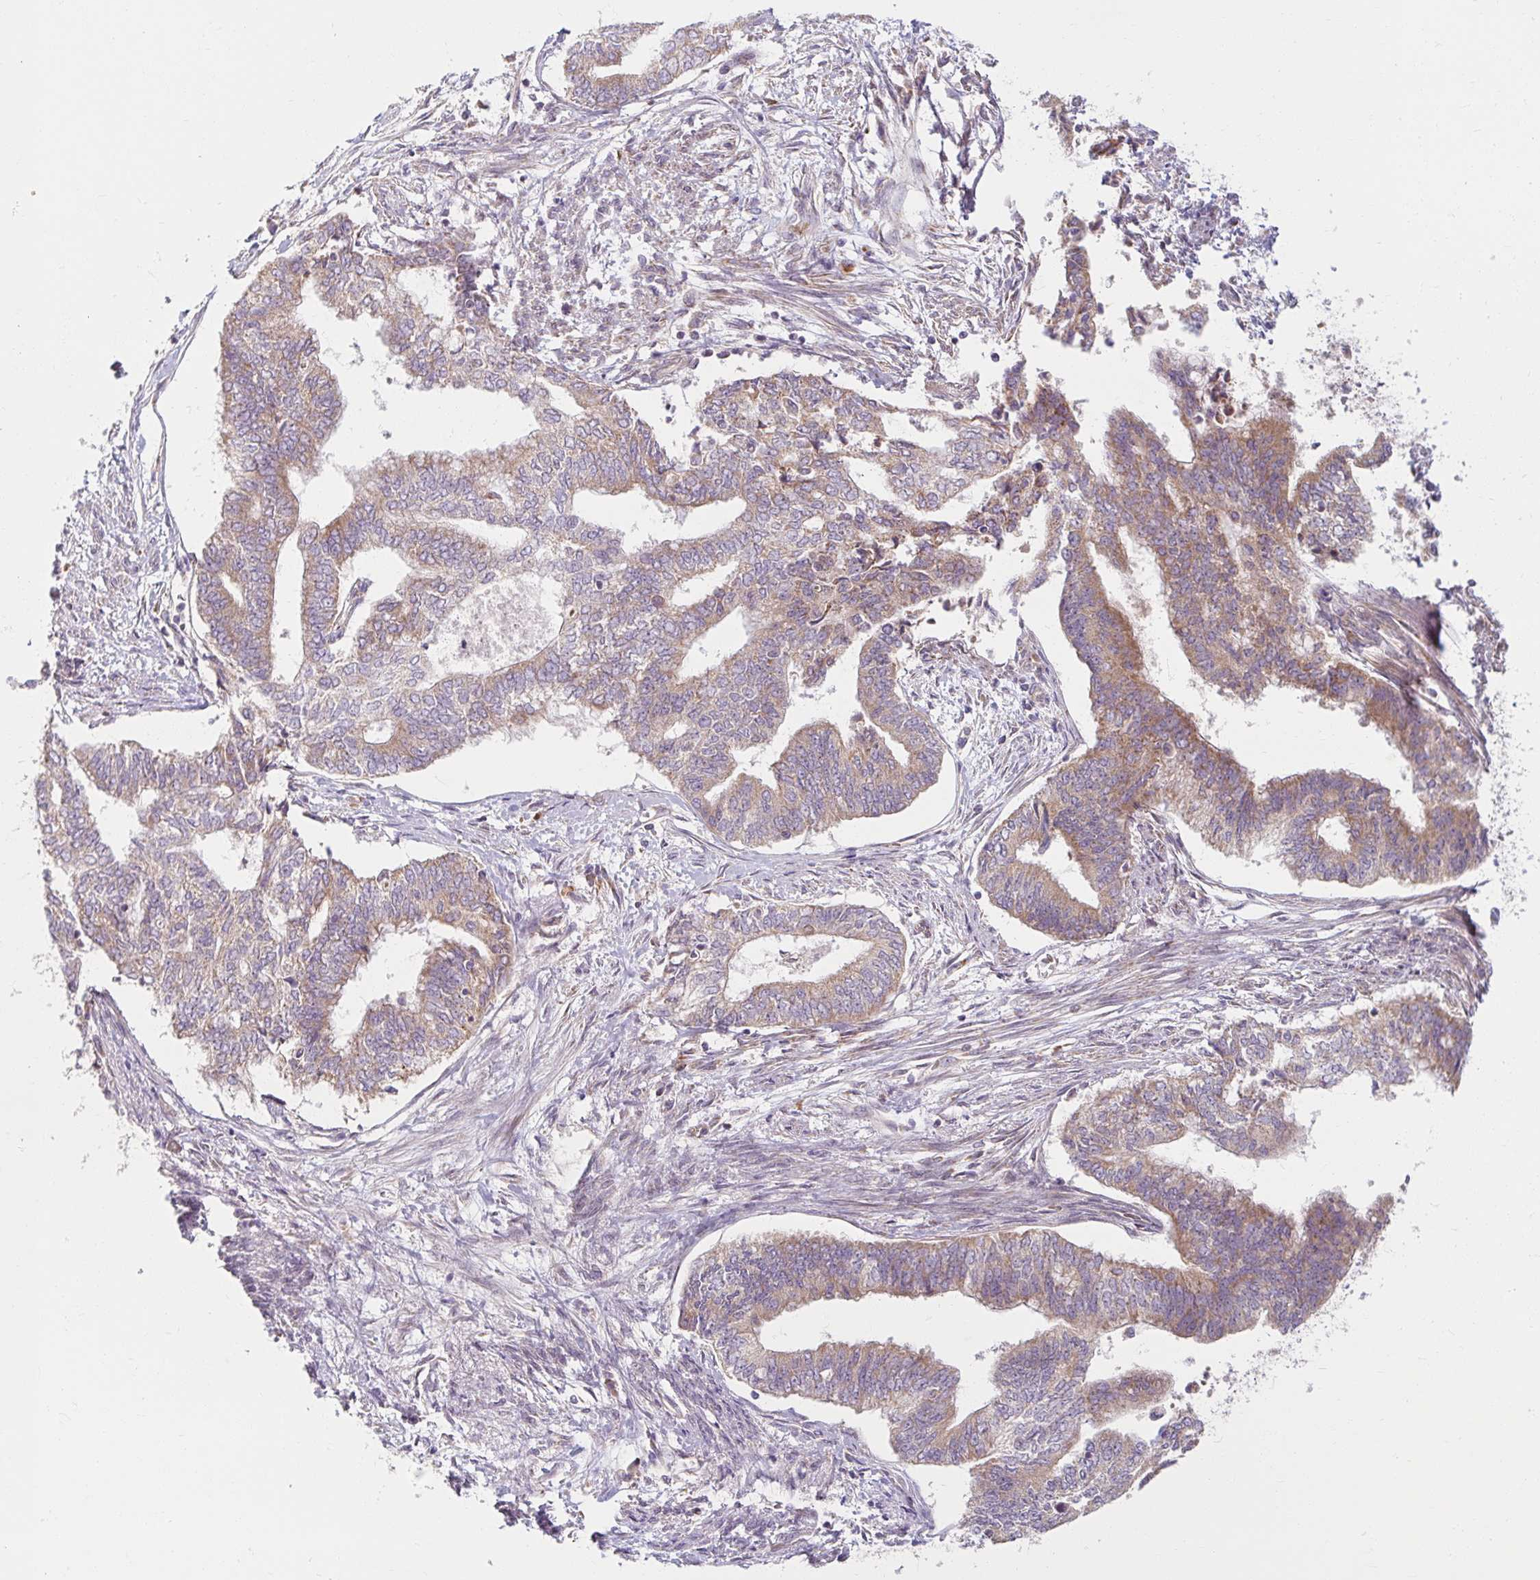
{"staining": {"intensity": "moderate", "quantity": "25%-75%", "location": "cytoplasmic/membranous"}, "tissue": "endometrial cancer", "cell_type": "Tumor cells", "image_type": "cancer", "snomed": [{"axis": "morphology", "description": "Adenocarcinoma, NOS"}, {"axis": "topography", "description": "Endometrium"}], "caption": "Tumor cells demonstrate moderate cytoplasmic/membranous expression in about 25%-75% of cells in endometrial cancer.", "gene": "SKP2", "patient": {"sex": "female", "age": 65}}